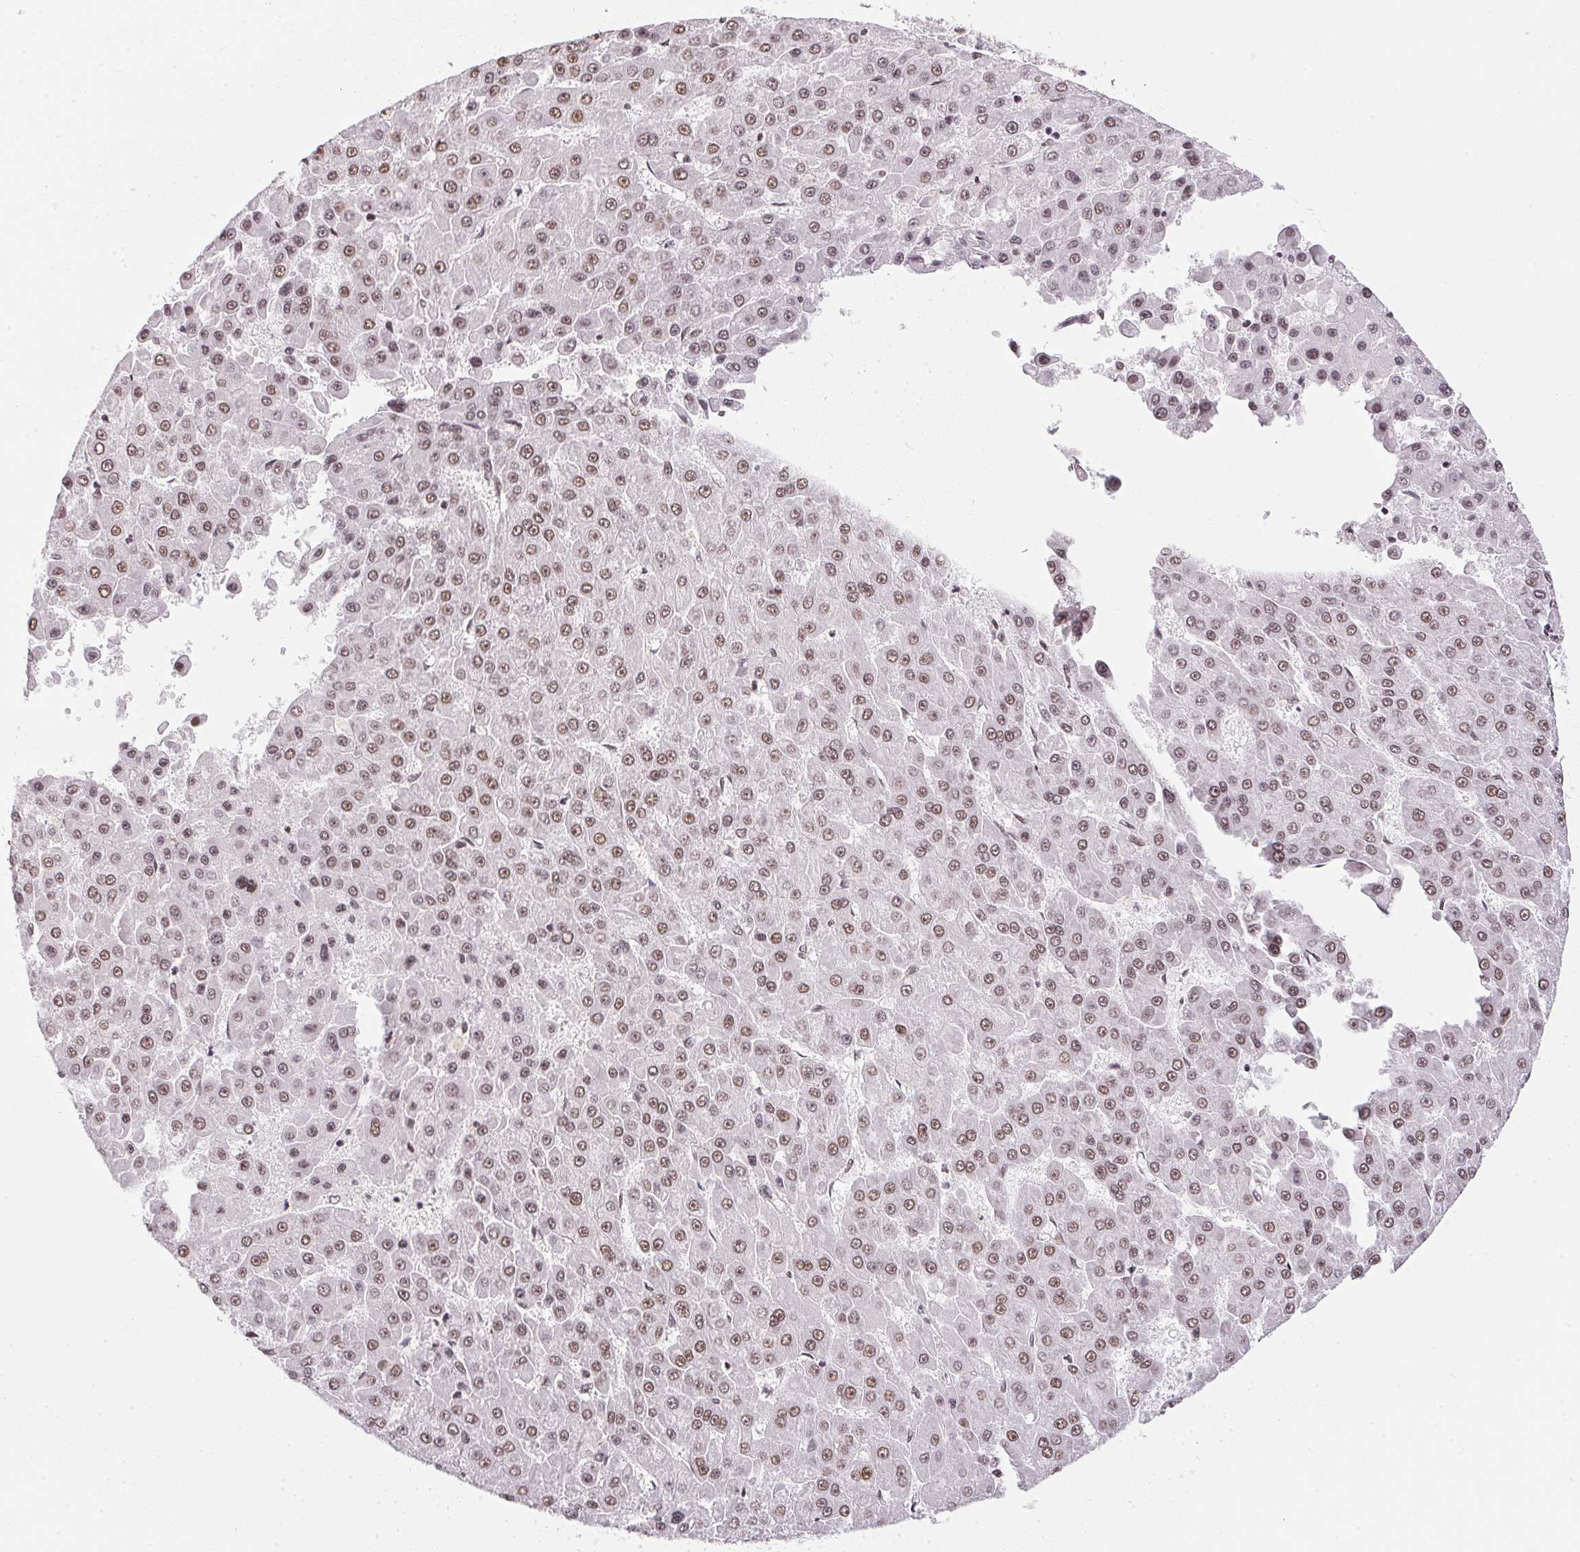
{"staining": {"intensity": "moderate", "quantity": ">75%", "location": "nuclear"}, "tissue": "liver cancer", "cell_type": "Tumor cells", "image_type": "cancer", "snomed": [{"axis": "morphology", "description": "Carcinoma, Hepatocellular, NOS"}, {"axis": "topography", "description": "Liver"}], "caption": "Immunohistochemistry (IHC) image of hepatocellular carcinoma (liver) stained for a protein (brown), which exhibits medium levels of moderate nuclear positivity in about >75% of tumor cells.", "gene": "SRSF7", "patient": {"sex": "male", "age": 78}}